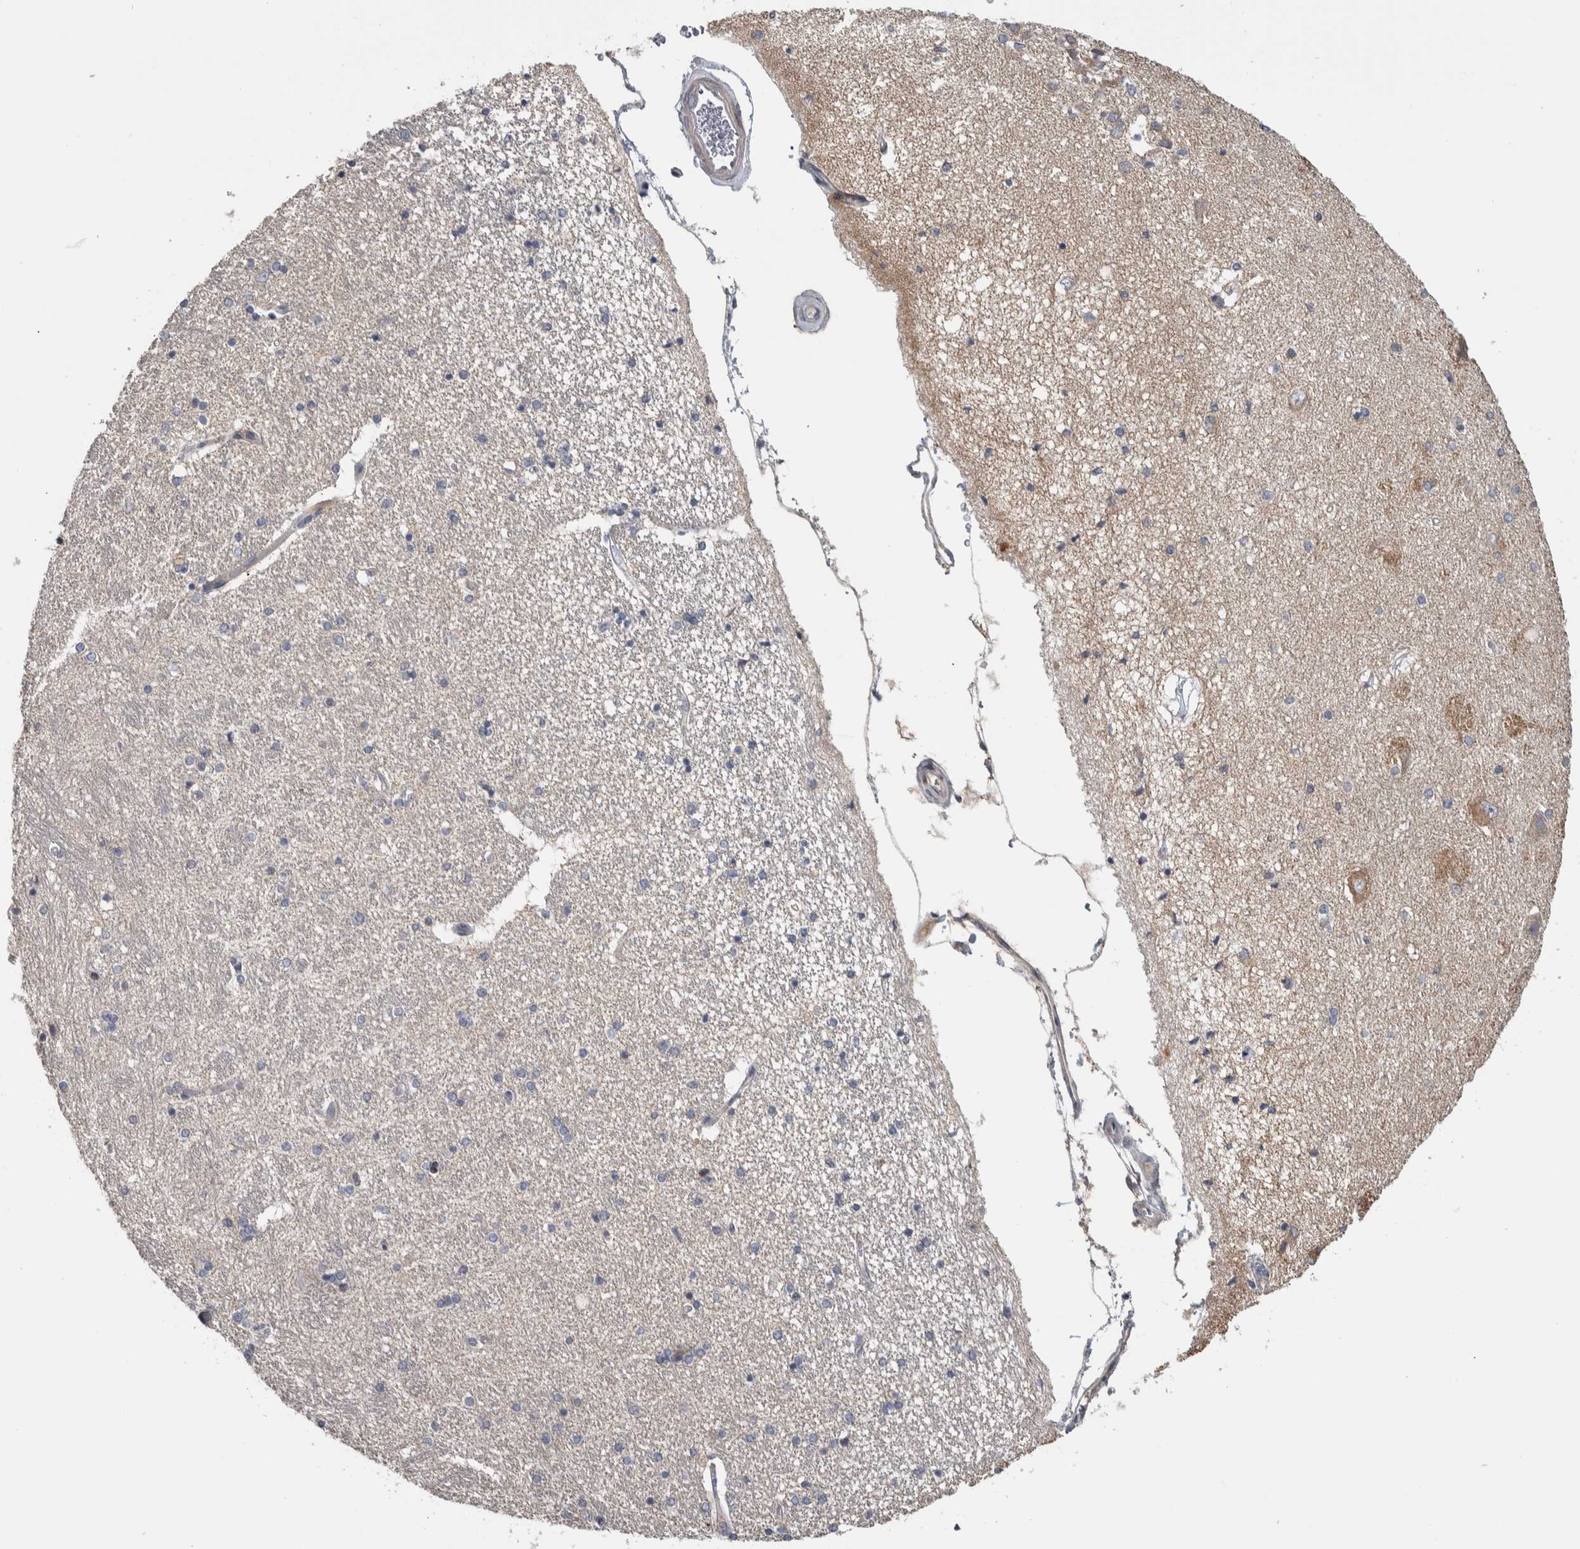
{"staining": {"intensity": "negative", "quantity": "none", "location": "none"}, "tissue": "hippocampus", "cell_type": "Glial cells", "image_type": "normal", "snomed": [{"axis": "morphology", "description": "Normal tissue, NOS"}, {"axis": "topography", "description": "Hippocampus"}], "caption": "Immunohistochemistry (IHC) of benign hippocampus demonstrates no expression in glial cells.", "gene": "FAM83G", "patient": {"sex": "female", "age": 54}}